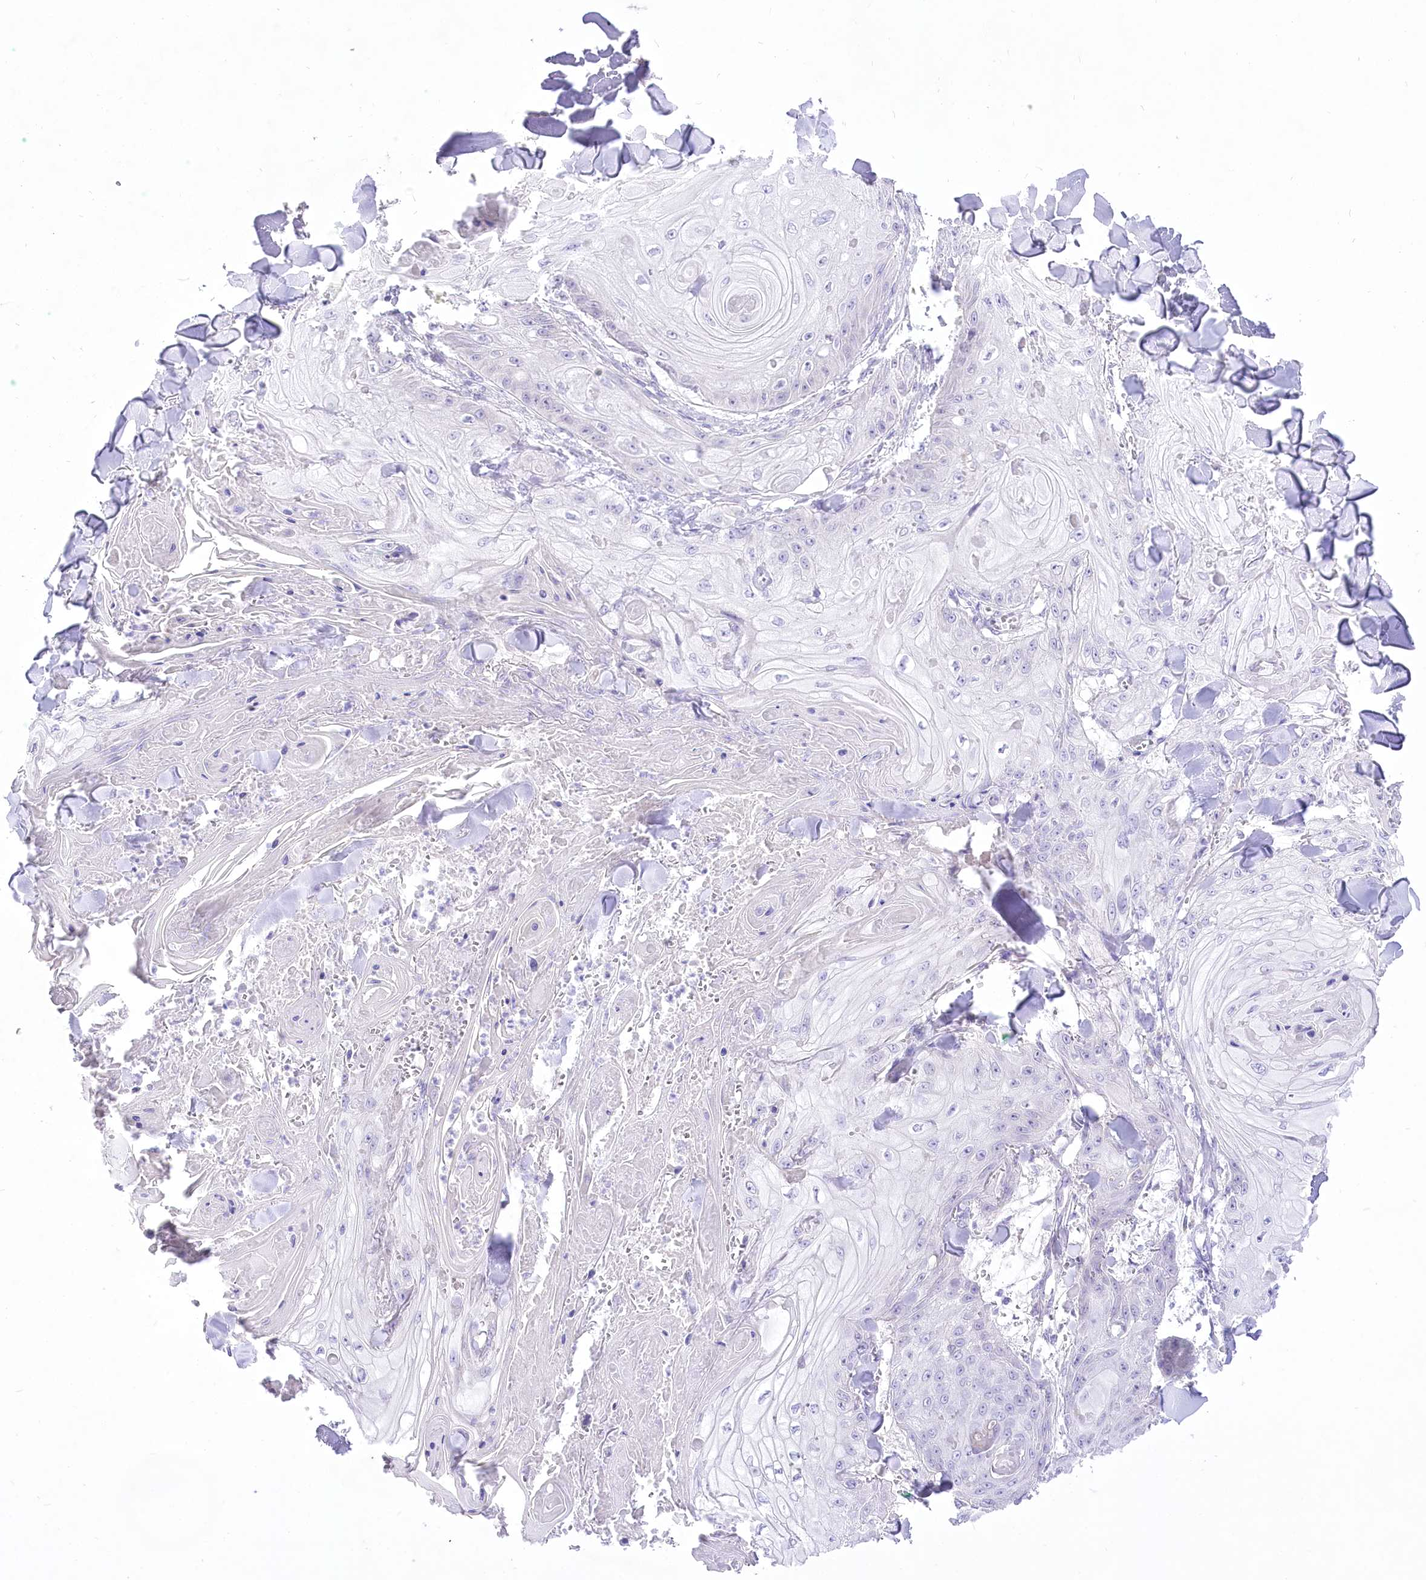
{"staining": {"intensity": "negative", "quantity": "none", "location": "none"}, "tissue": "skin cancer", "cell_type": "Tumor cells", "image_type": "cancer", "snomed": [{"axis": "morphology", "description": "Squamous cell carcinoma, NOS"}, {"axis": "topography", "description": "Skin"}], "caption": "High power microscopy image of an IHC photomicrograph of squamous cell carcinoma (skin), revealing no significant expression in tumor cells.", "gene": "HELT", "patient": {"sex": "male", "age": 74}}